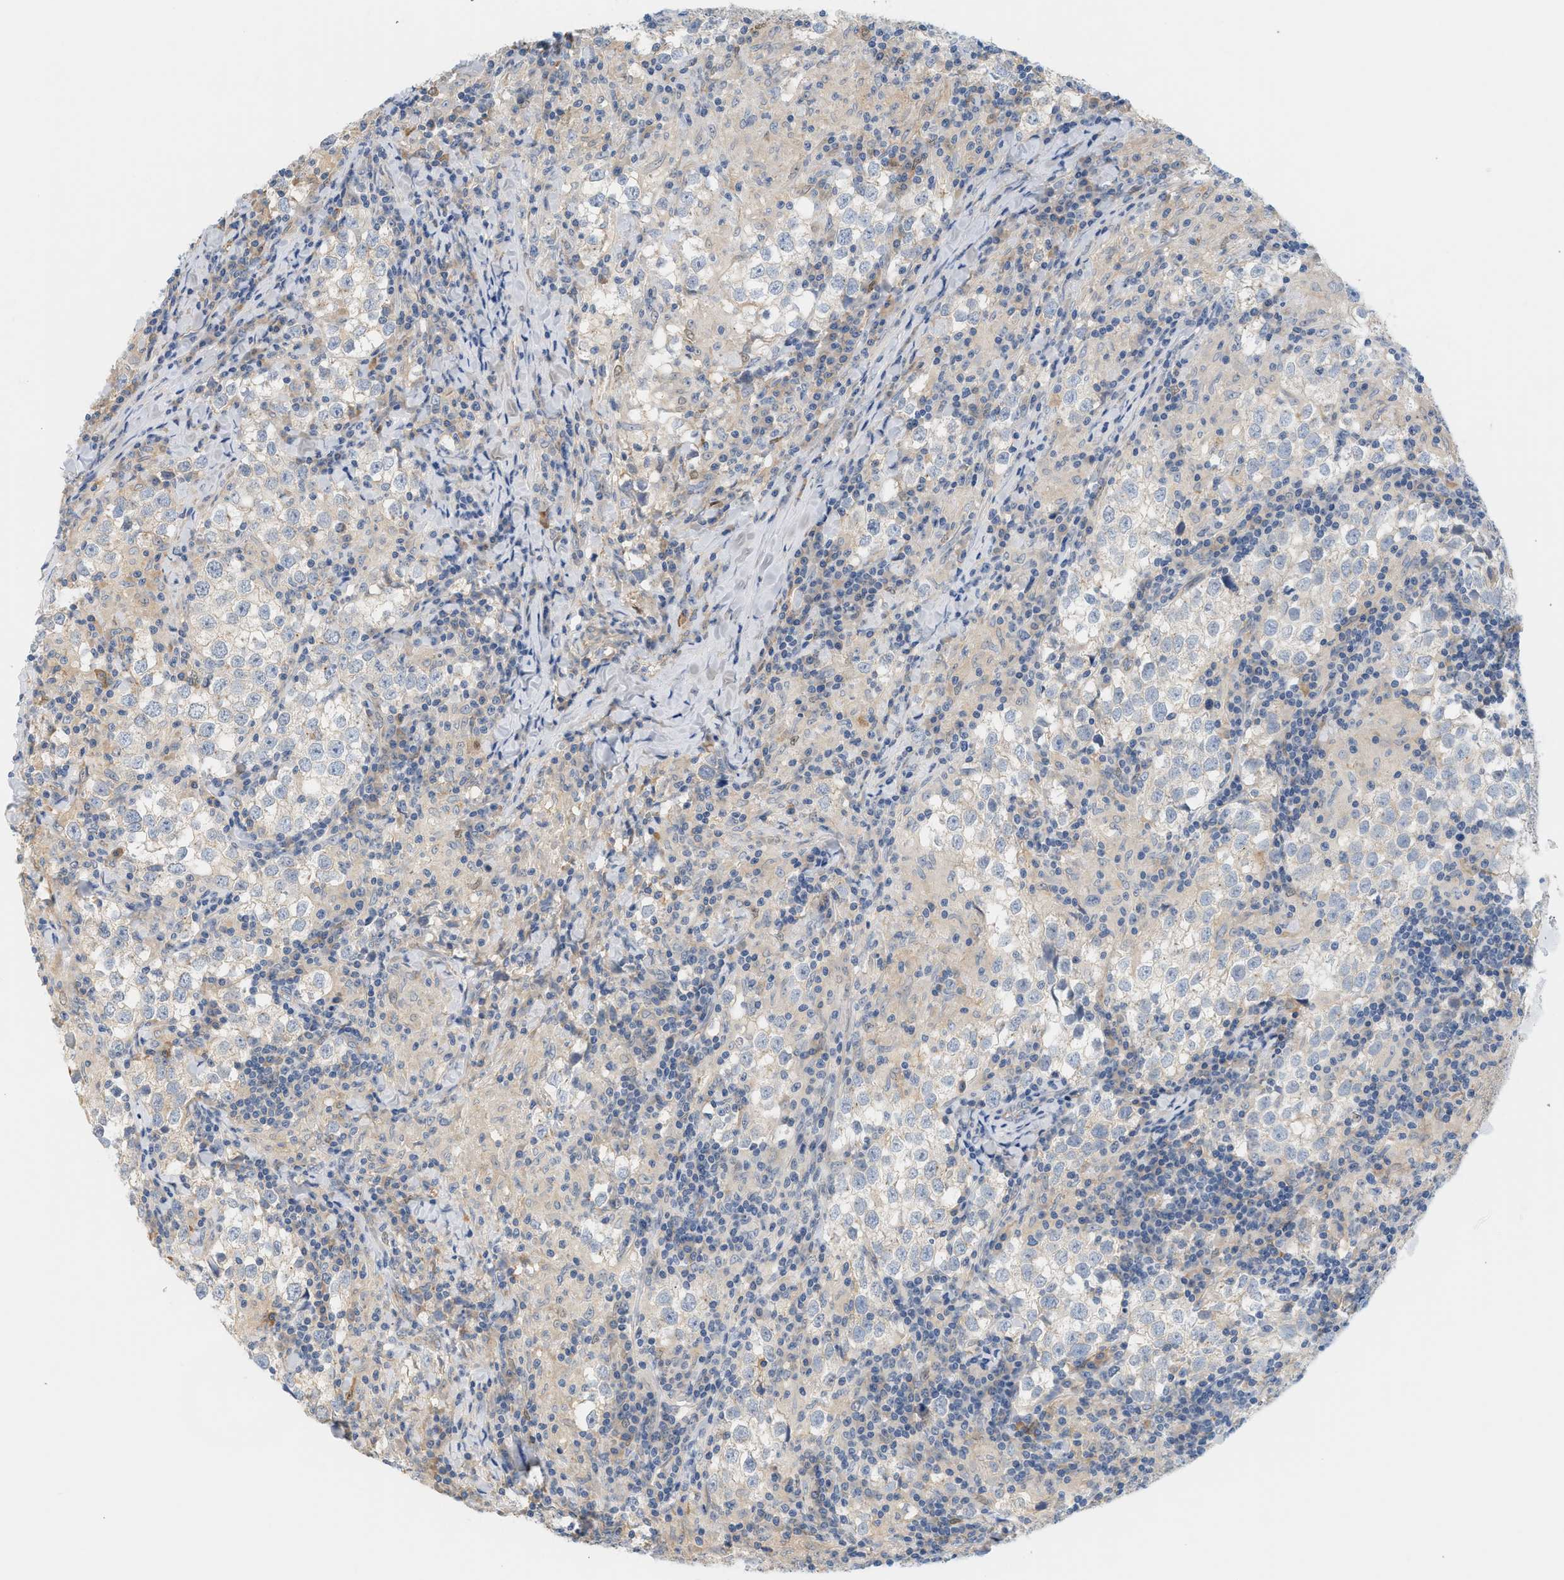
{"staining": {"intensity": "negative", "quantity": "none", "location": "none"}, "tissue": "testis cancer", "cell_type": "Tumor cells", "image_type": "cancer", "snomed": [{"axis": "morphology", "description": "Seminoma, NOS"}, {"axis": "morphology", "description": "Carcinoma, Embryonal, NOS"}, {"axis": "topography", "description": "Testis"}], "caption": "Tumor cells show no significant protein positivity in testis embryonal carcinoma. (IHC, brightfield microscopy, high magnification).", "gene": "CTXN1", "patient": {"sex": "male", "age": 36}}